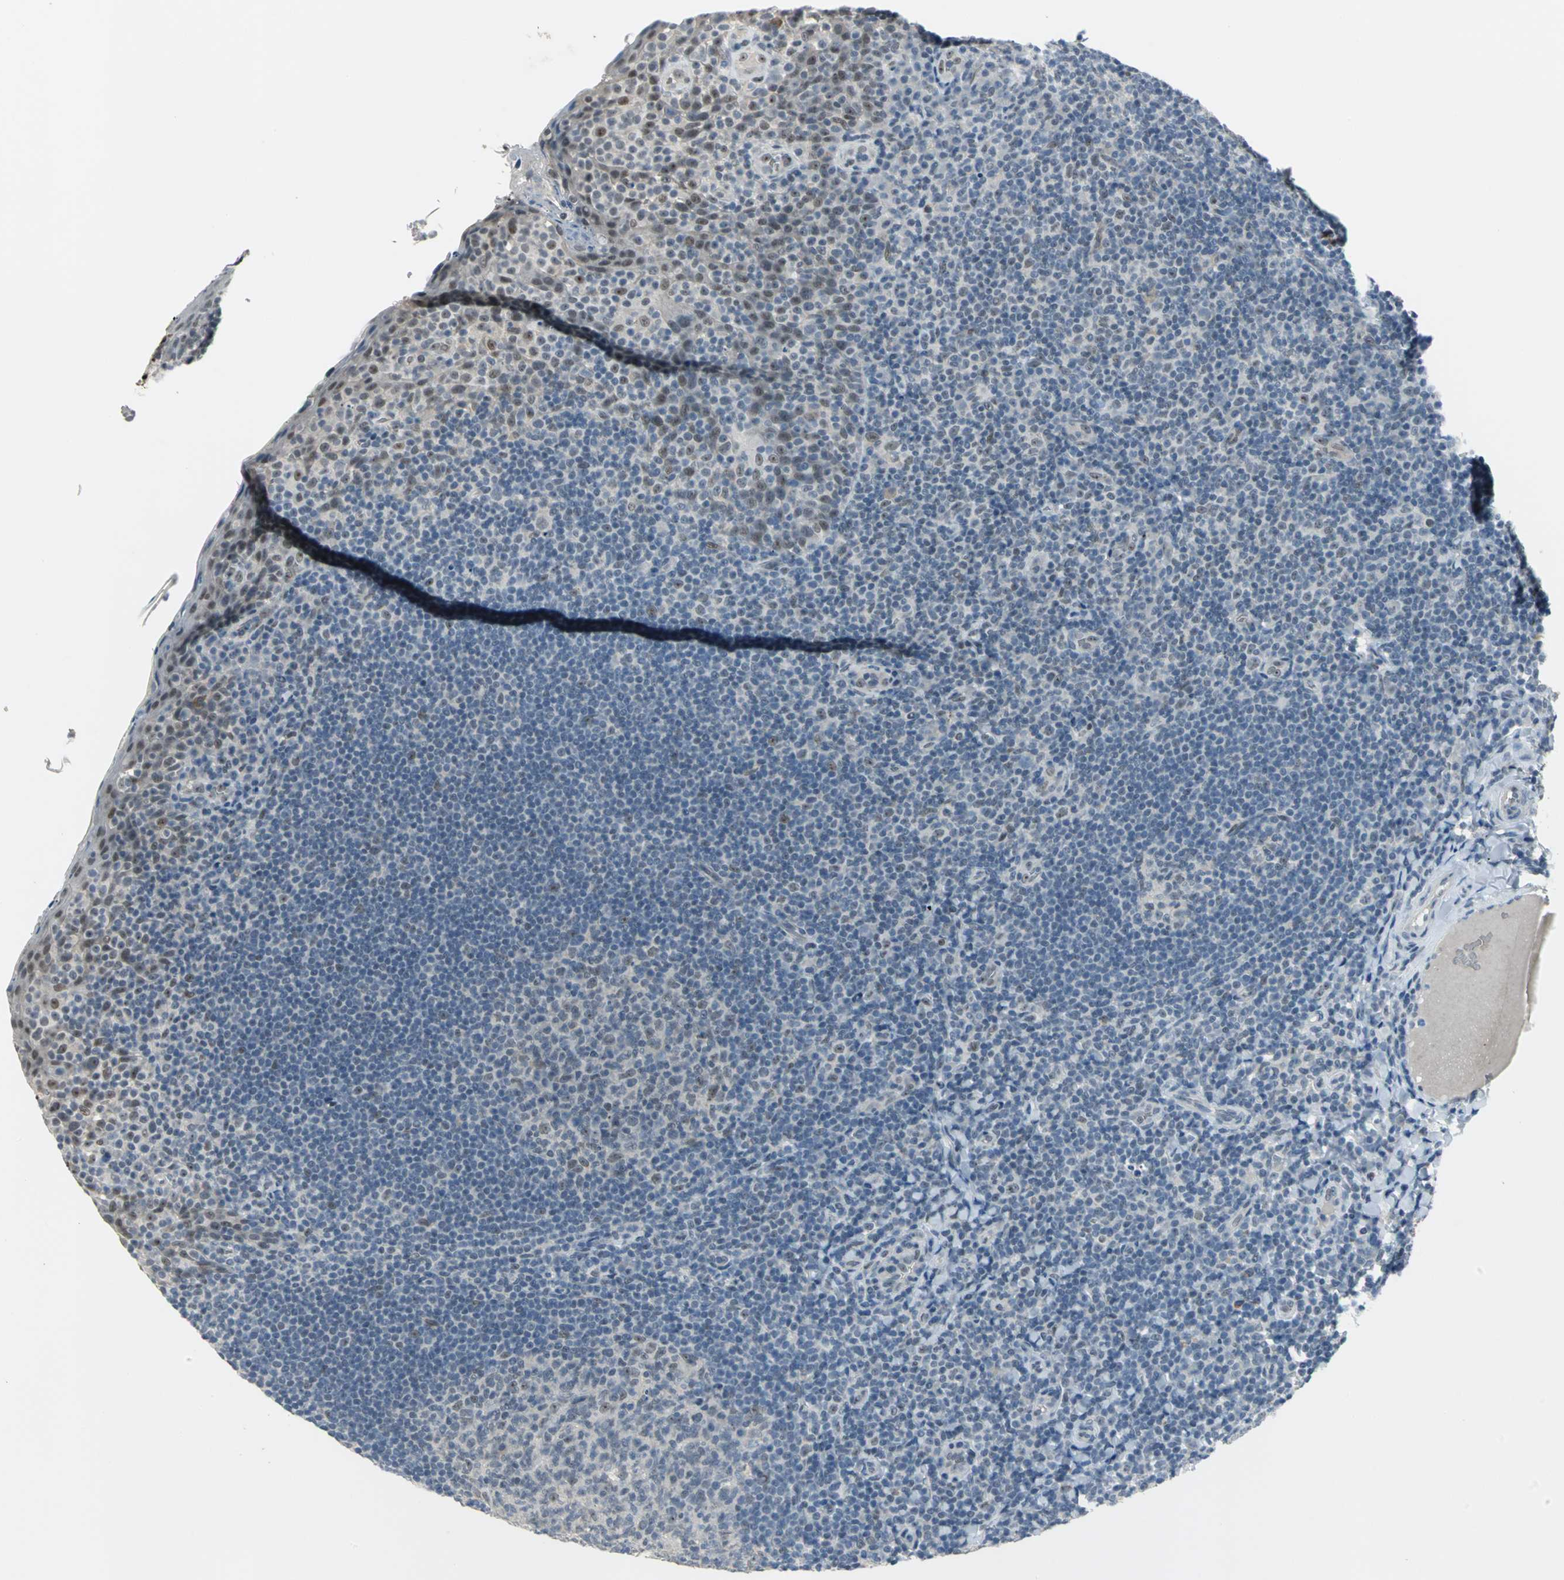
{"staining": {"intensity": "weak", "quantity": "<25%", "location": "nuclear"}, "tissue": "tonsil", "cell_type": "Germinal center cells", "image_type": "normal", "snomed": [{"axis": "morphology", "description": "Normal tissue, NOS"}, {"axis": "topography", "description": "Tonsil"}], "caption": "This is a photomicrograph of IHC staining of benign tonsil, which shows no staining in germinal center cells. The staining was performed using DAB to visualize the protein expression in brown, while the nuclei were stained in blue with hematoxylin (Magnification: 20x).", "gene": "GLI3", "patient": {"sex": "male", "age": 17}}